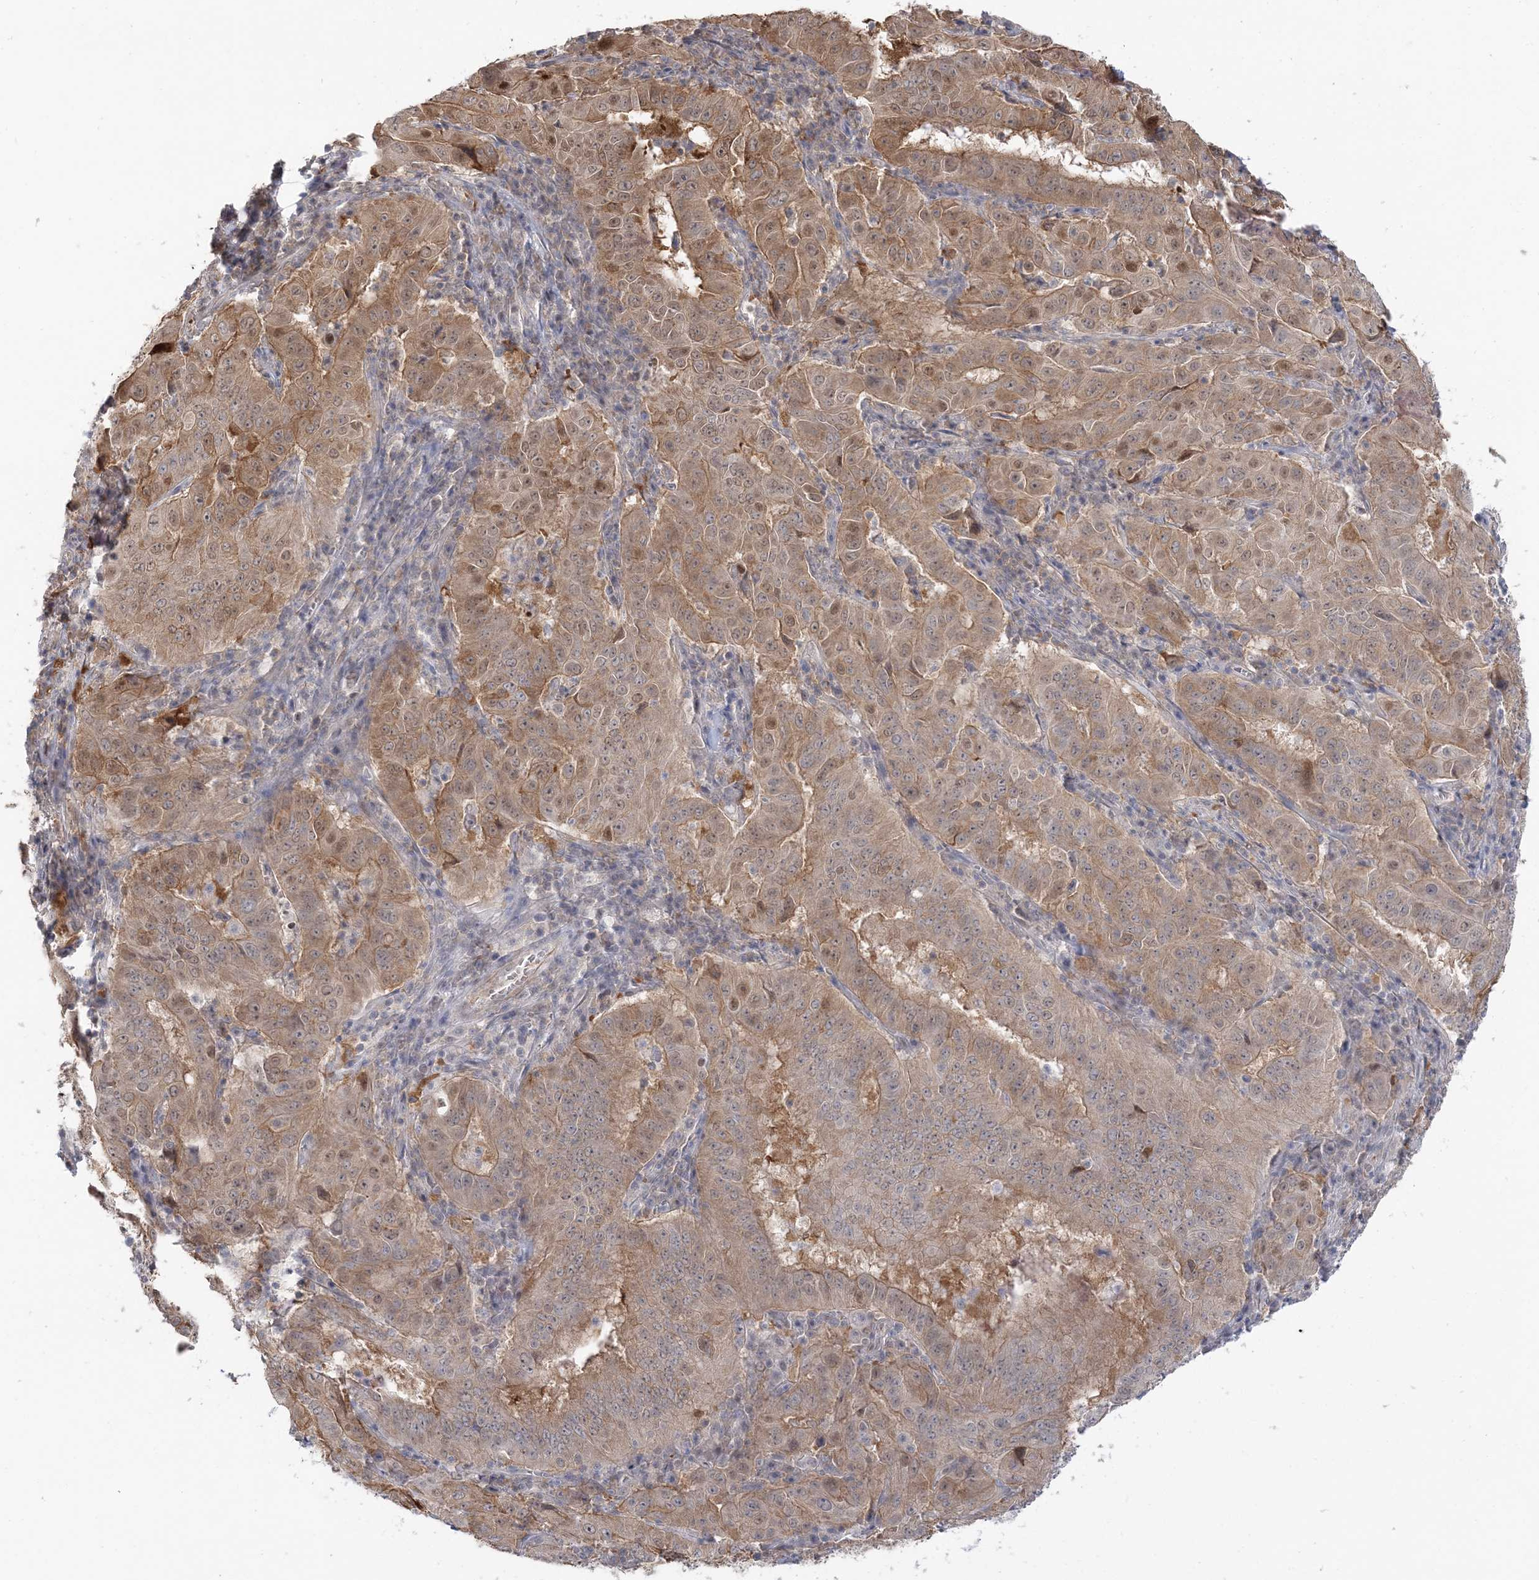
{"staining": {"intensity": "moderate", "quantity": ">75%", "location": "cytoplasmic/membranous,nuclear"}, "tissue": "pancreatic cancer", "cell_type": "Tumor cells", "image_type": "cancer", "snomed": [{"axis": "morphology", "description": "Adenocarcinoma, NOS"}, {"axis": "topography", "description": "Pancreas"}], "caption": "IHC of adenocarcinoma (pancreatic) shows medium levels of moderate cytoplasmic/membranous and nuclear positivity in about >75% of tumor cells.", "gene": "THADA", "patient": {"sex": "male", "age": 63}}